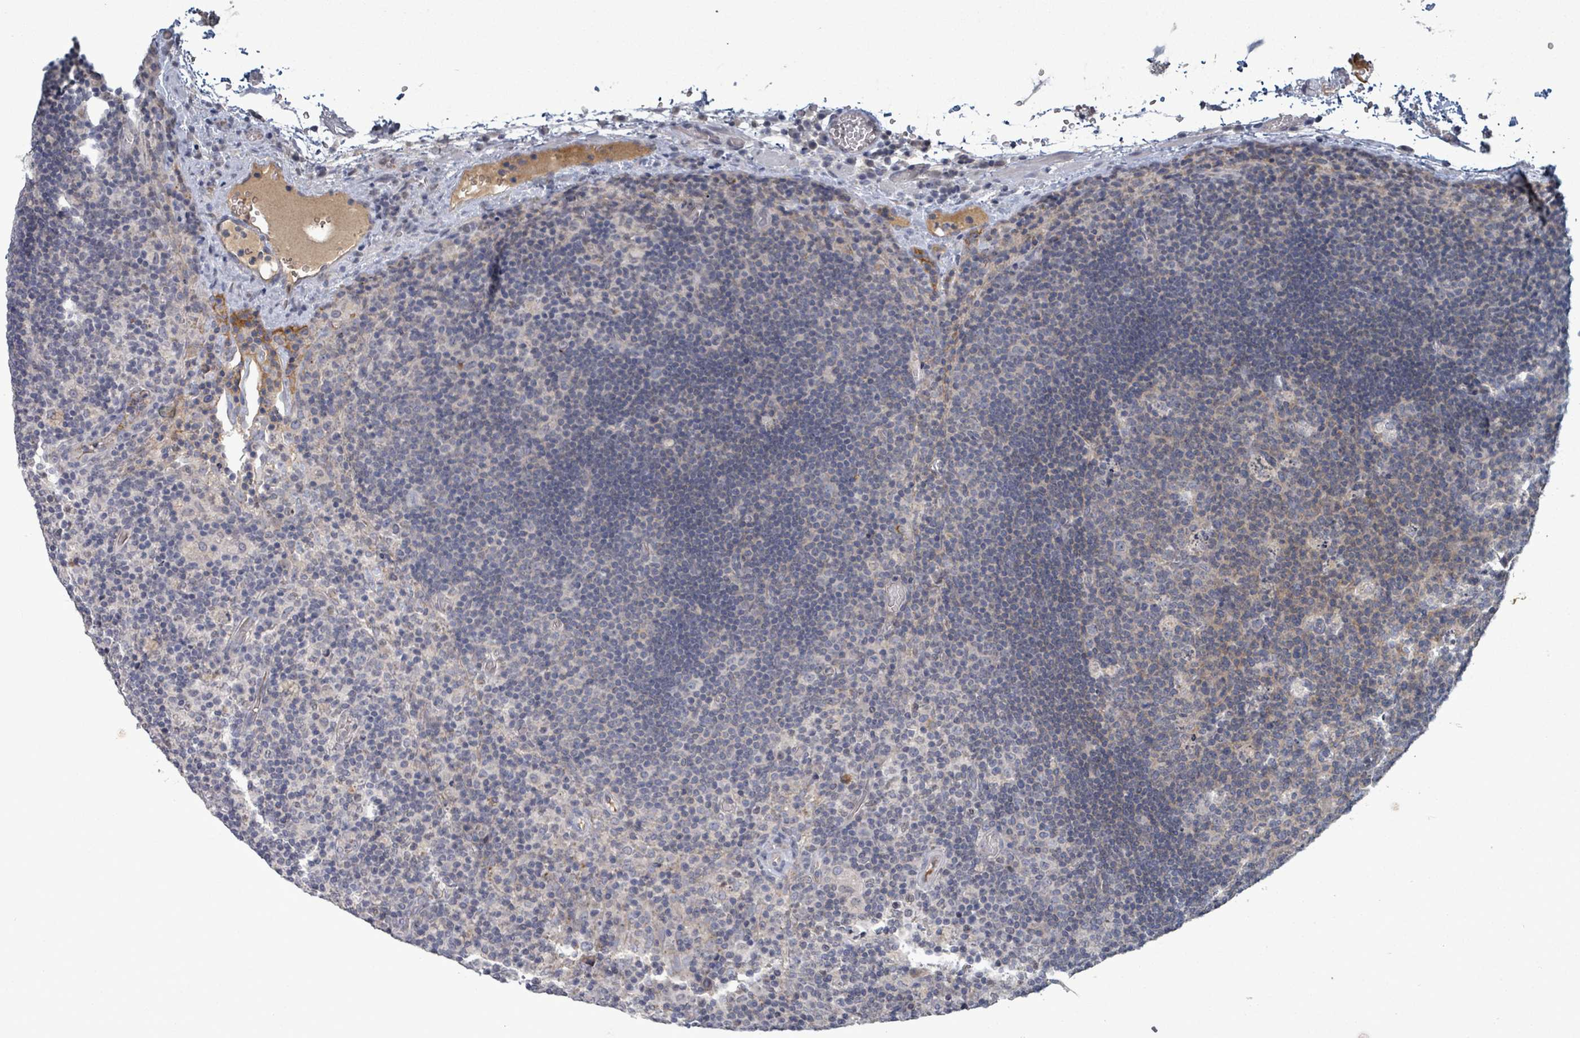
{"staining": {"intensity": "negative", "quantity": "none", "location": "none"}, "tissue": "lymph node", "cell_type": "Germinal center cells", "image_type": "normal", "snomed": [{"axis": "morphology", "description": "Normal tissue, NOS"}, {"axis": "topography", "description": "Lymph node"}], "caption": "A high-resolution micrograph shows immunohistochemistry staining of benign lymph node, which exhibits no significant expression in germinal center cells. (DAB (3,3'-diaminobenzidine) IHC with hematoxylin counter stain).", "gene": "GRM8", "patient": {"sex": "male", "age": 58}}